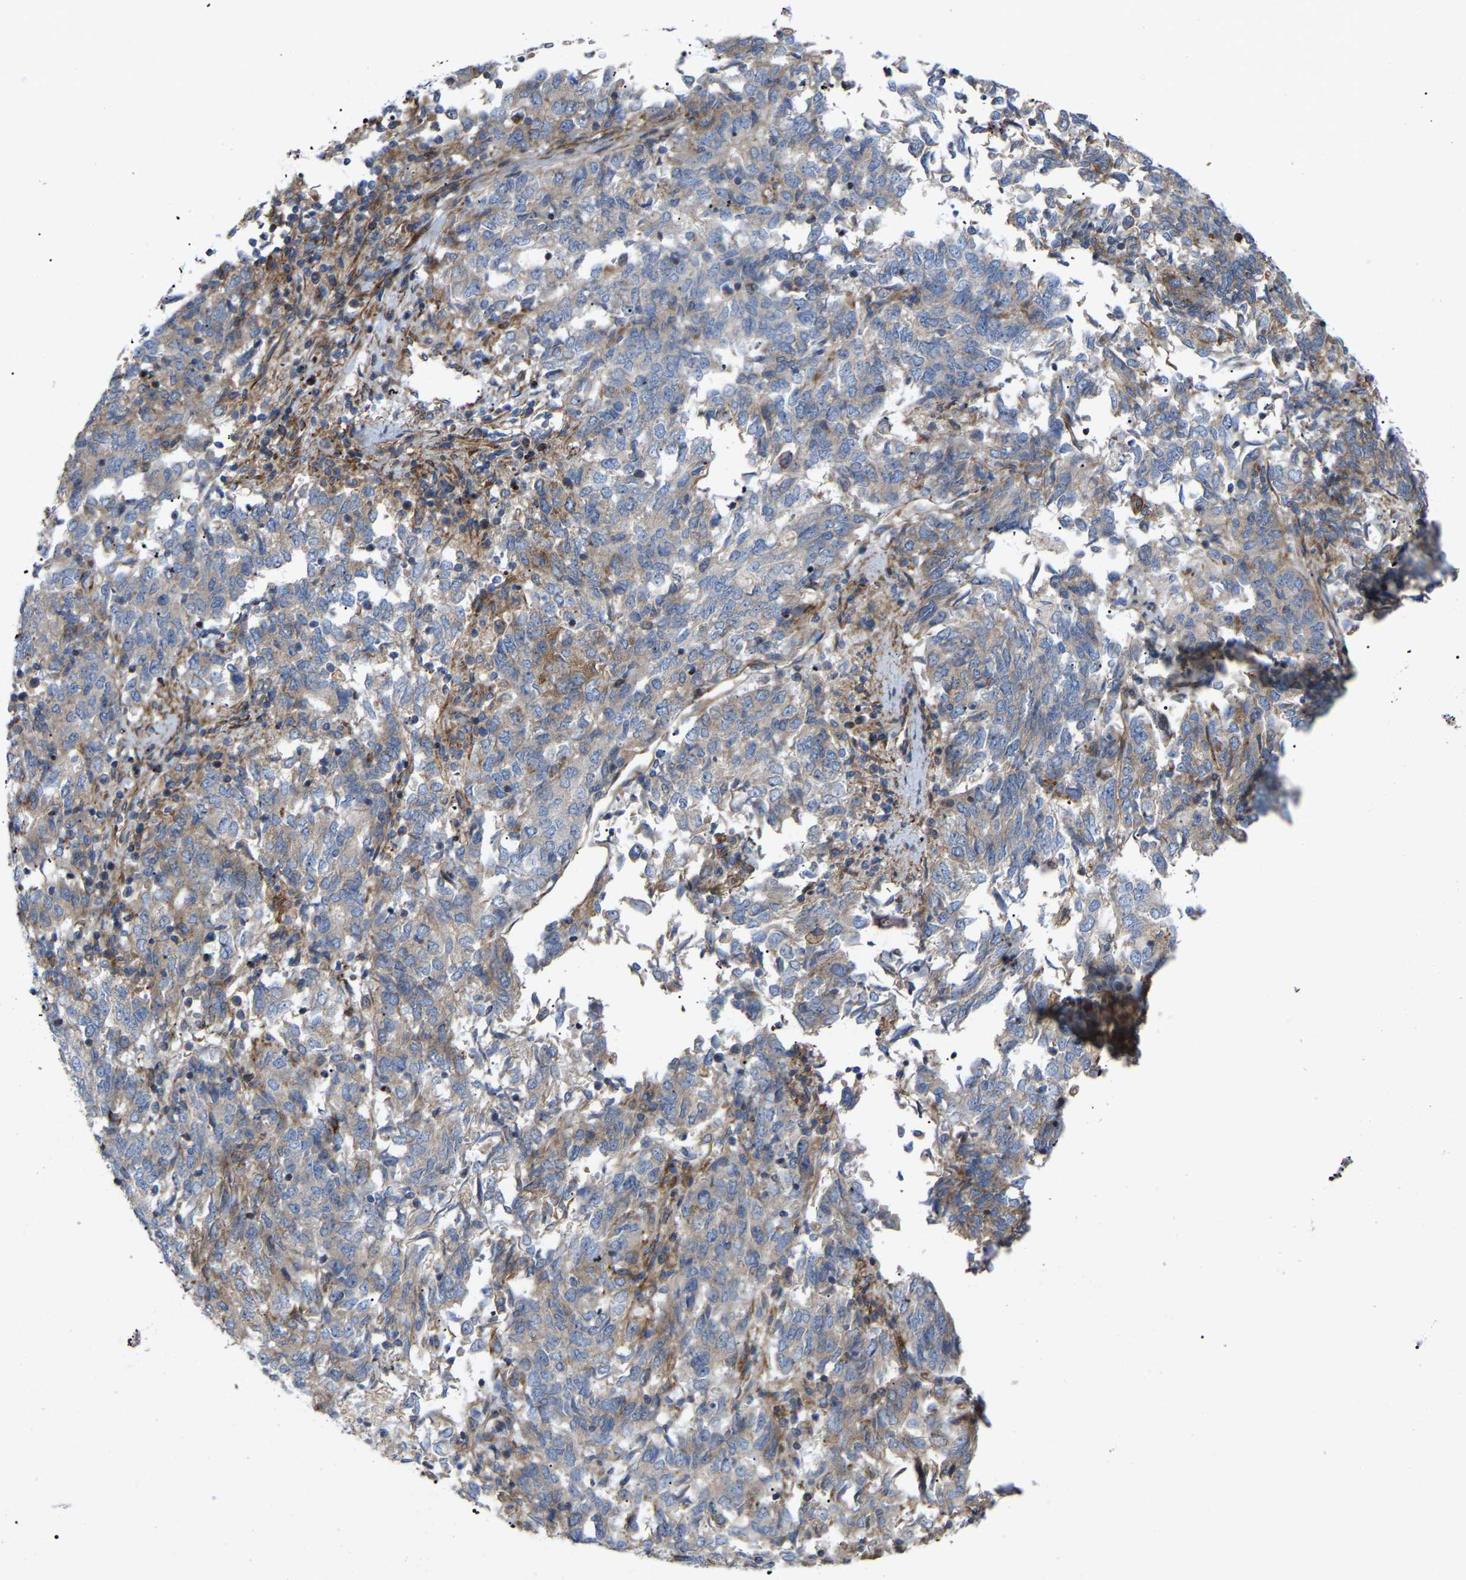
{"staining": {"intensity": "weak", "quantity": "<25%", "location": "cytoplasmic/membranous"}, "tissue": "endometrial cancer", "cell_type": "Tumor cells", "image_type": "cancer", "snomed": [{"axis": "morphology", "description": "Adenocarcinoma, NOS"}, {"axis": "topography", "description": "Endometrium"}], "caption": "DAB (3,3'-diaminobenzidine) immunohistochemical staining of endometrial cancer (adenocarcinoma) displays no significant staining in tumor cells. The staining was performed using DAB (3,3'-diaminobenzidine) to visualize the protein expression in brown, while the nuclei were stained in blue with hematoxylin (Magnification: 20x).", "gene": "TOR1B", "patient": {"sex": "female", "age": 80}}